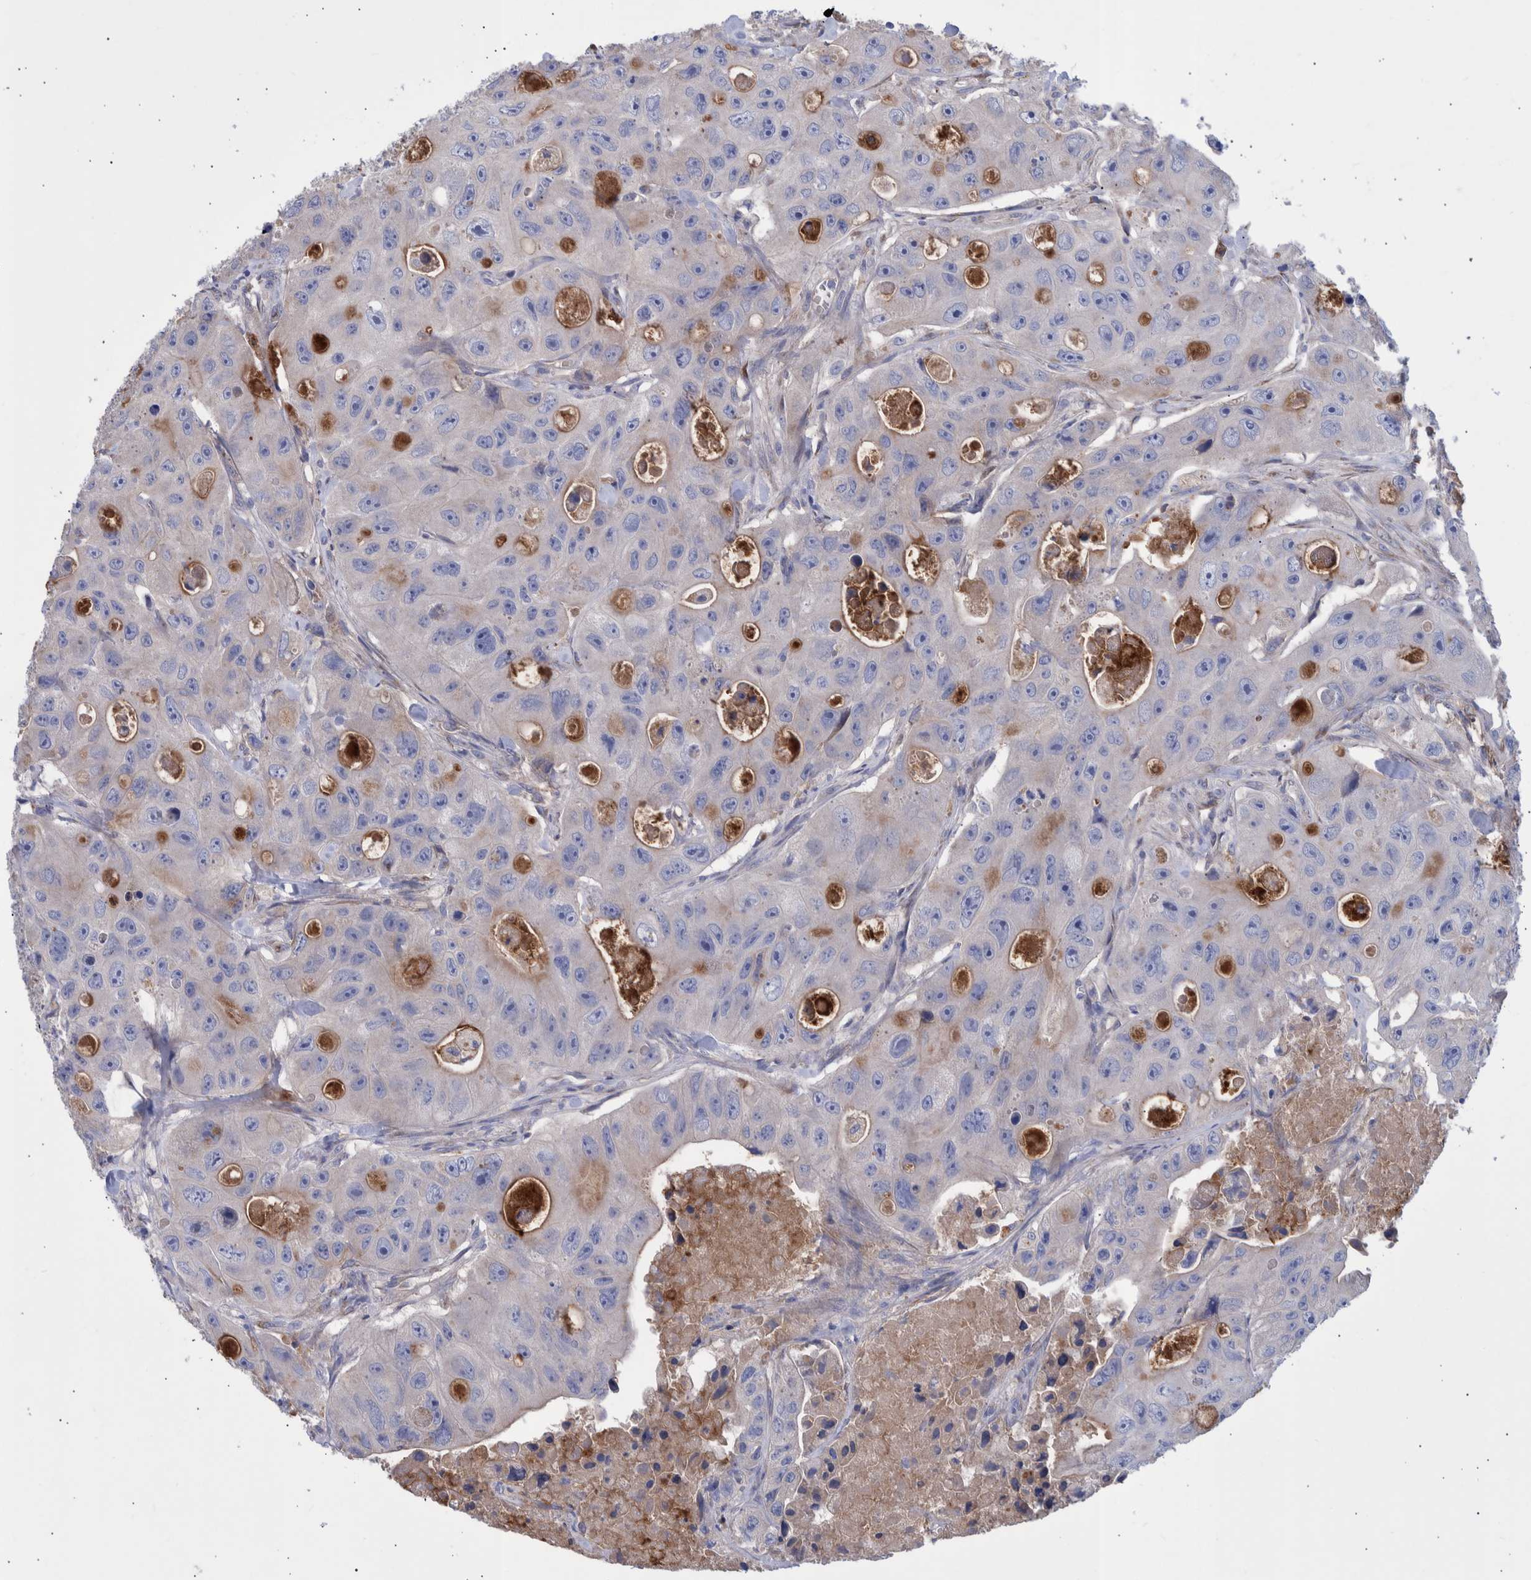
{"staining": {"intensity": "moderate", "quantity": "<25%", "location": "cytoplasmic/membranous"}, "tissue": "colorectal cancer", "cell_type": "Tumor cells", "image_type": "cancer", "snomed": [{"axis": "morphology", "description": "Adenocarcinoma, NOS"}, {"axis": "topography", "description": "Colon"}], "caption": "Tumor cells exhibit moderate cytoplasmic/membranous expression in about <25% of cells in colorectal cancer (adenocarcinoma). Nuclei are stained in blue.", "gene": "DLL4", "patient": {"sex": "female", "age": 46}}